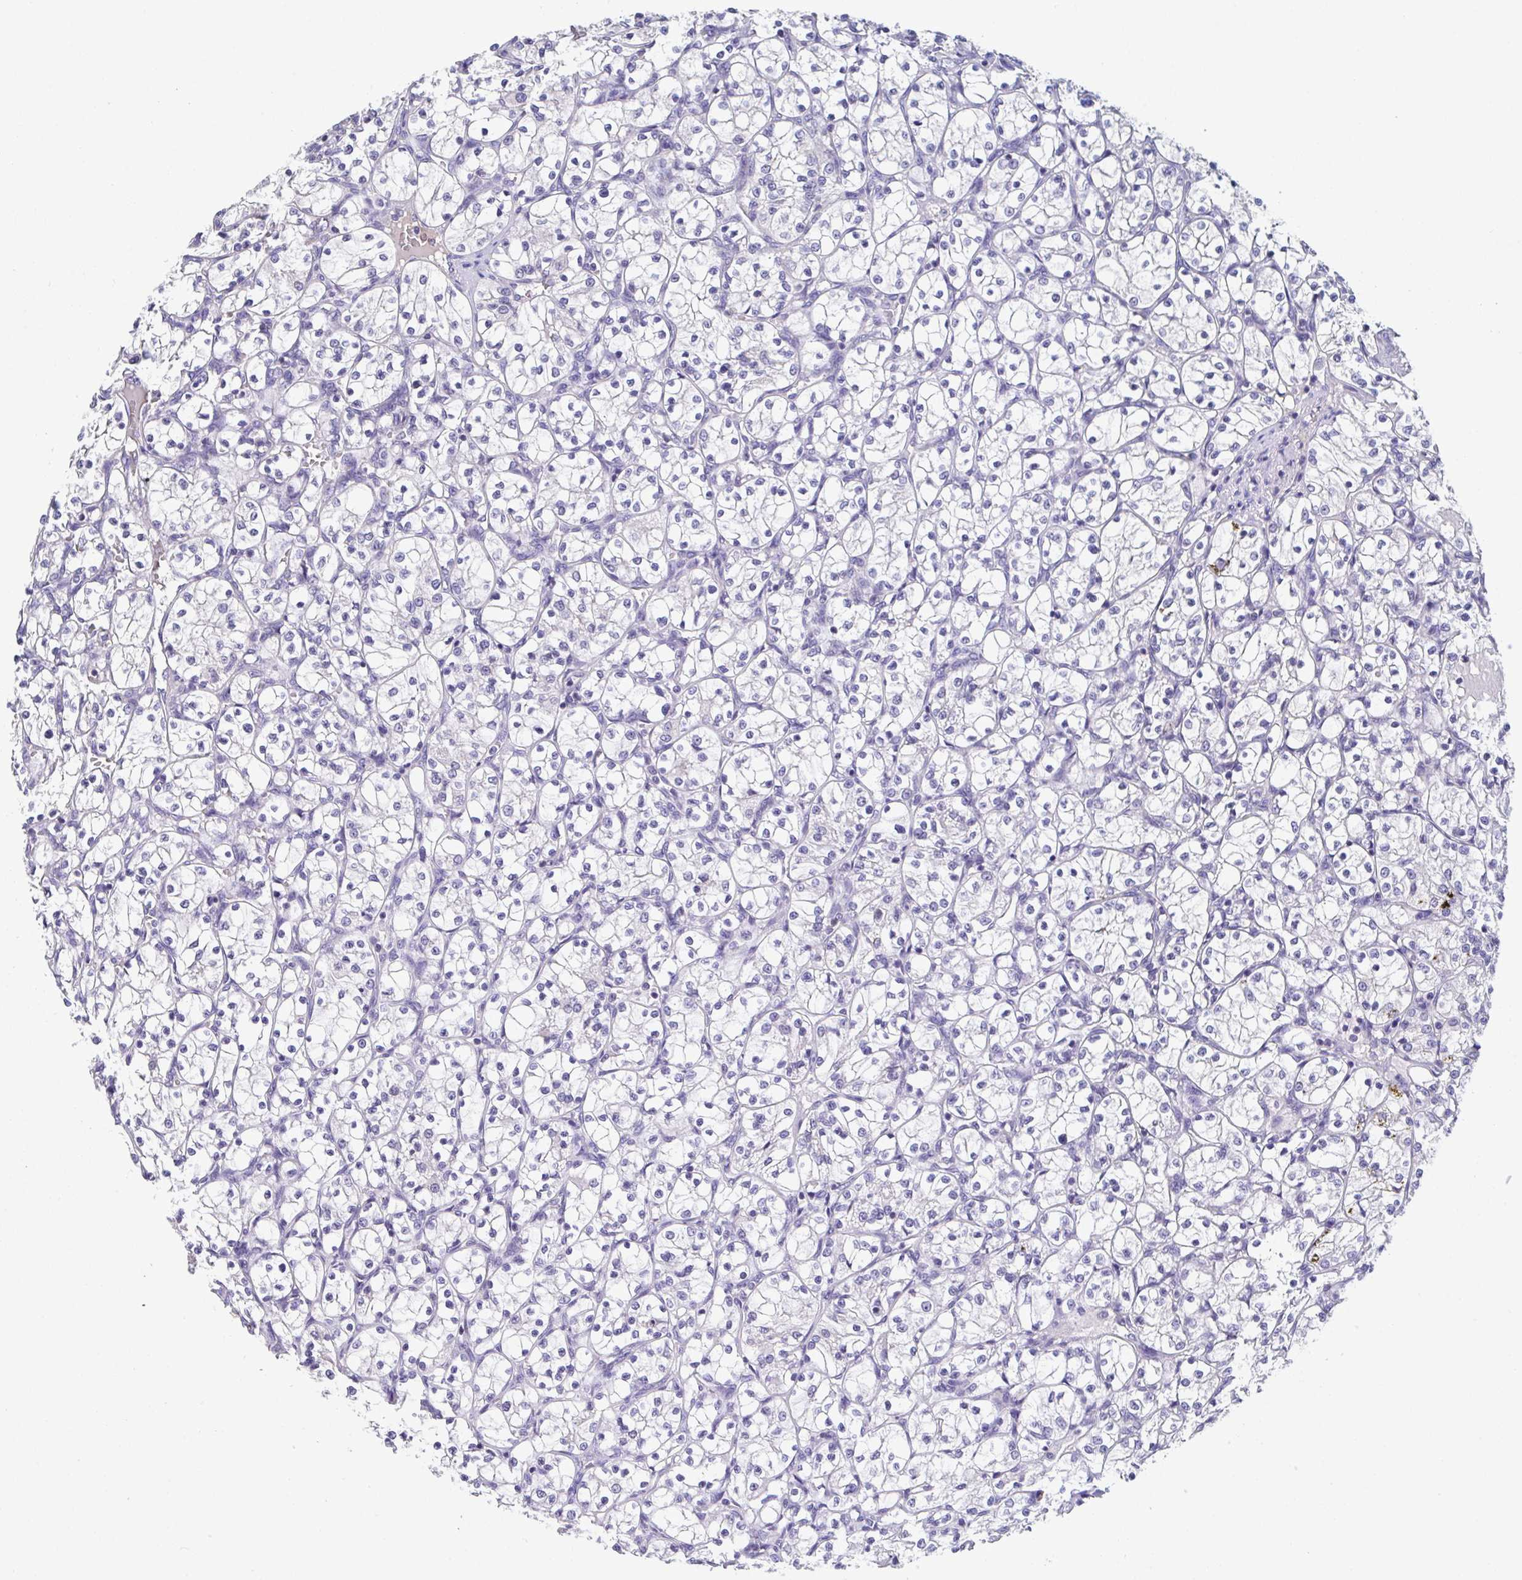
{"staining": {"intensity": "negative", "quantity": "none", "location": "none"}, "tissue": "renal cancer", "cell_type": "Tumor cells", "image_type": "cancer", "snomed": [{"axis": "morphology", "description": "Adenocarcinoma, NOS"}, {"axis": "topography", "description": "Kidney"}], "caption": "Human renal cancer (adenocarcinoma) stained for a protein using immunohistochemistry reveals no staining in tumor cells.", "gene": "LRRC58", "patient": {"sex": "female", "age": 69}}